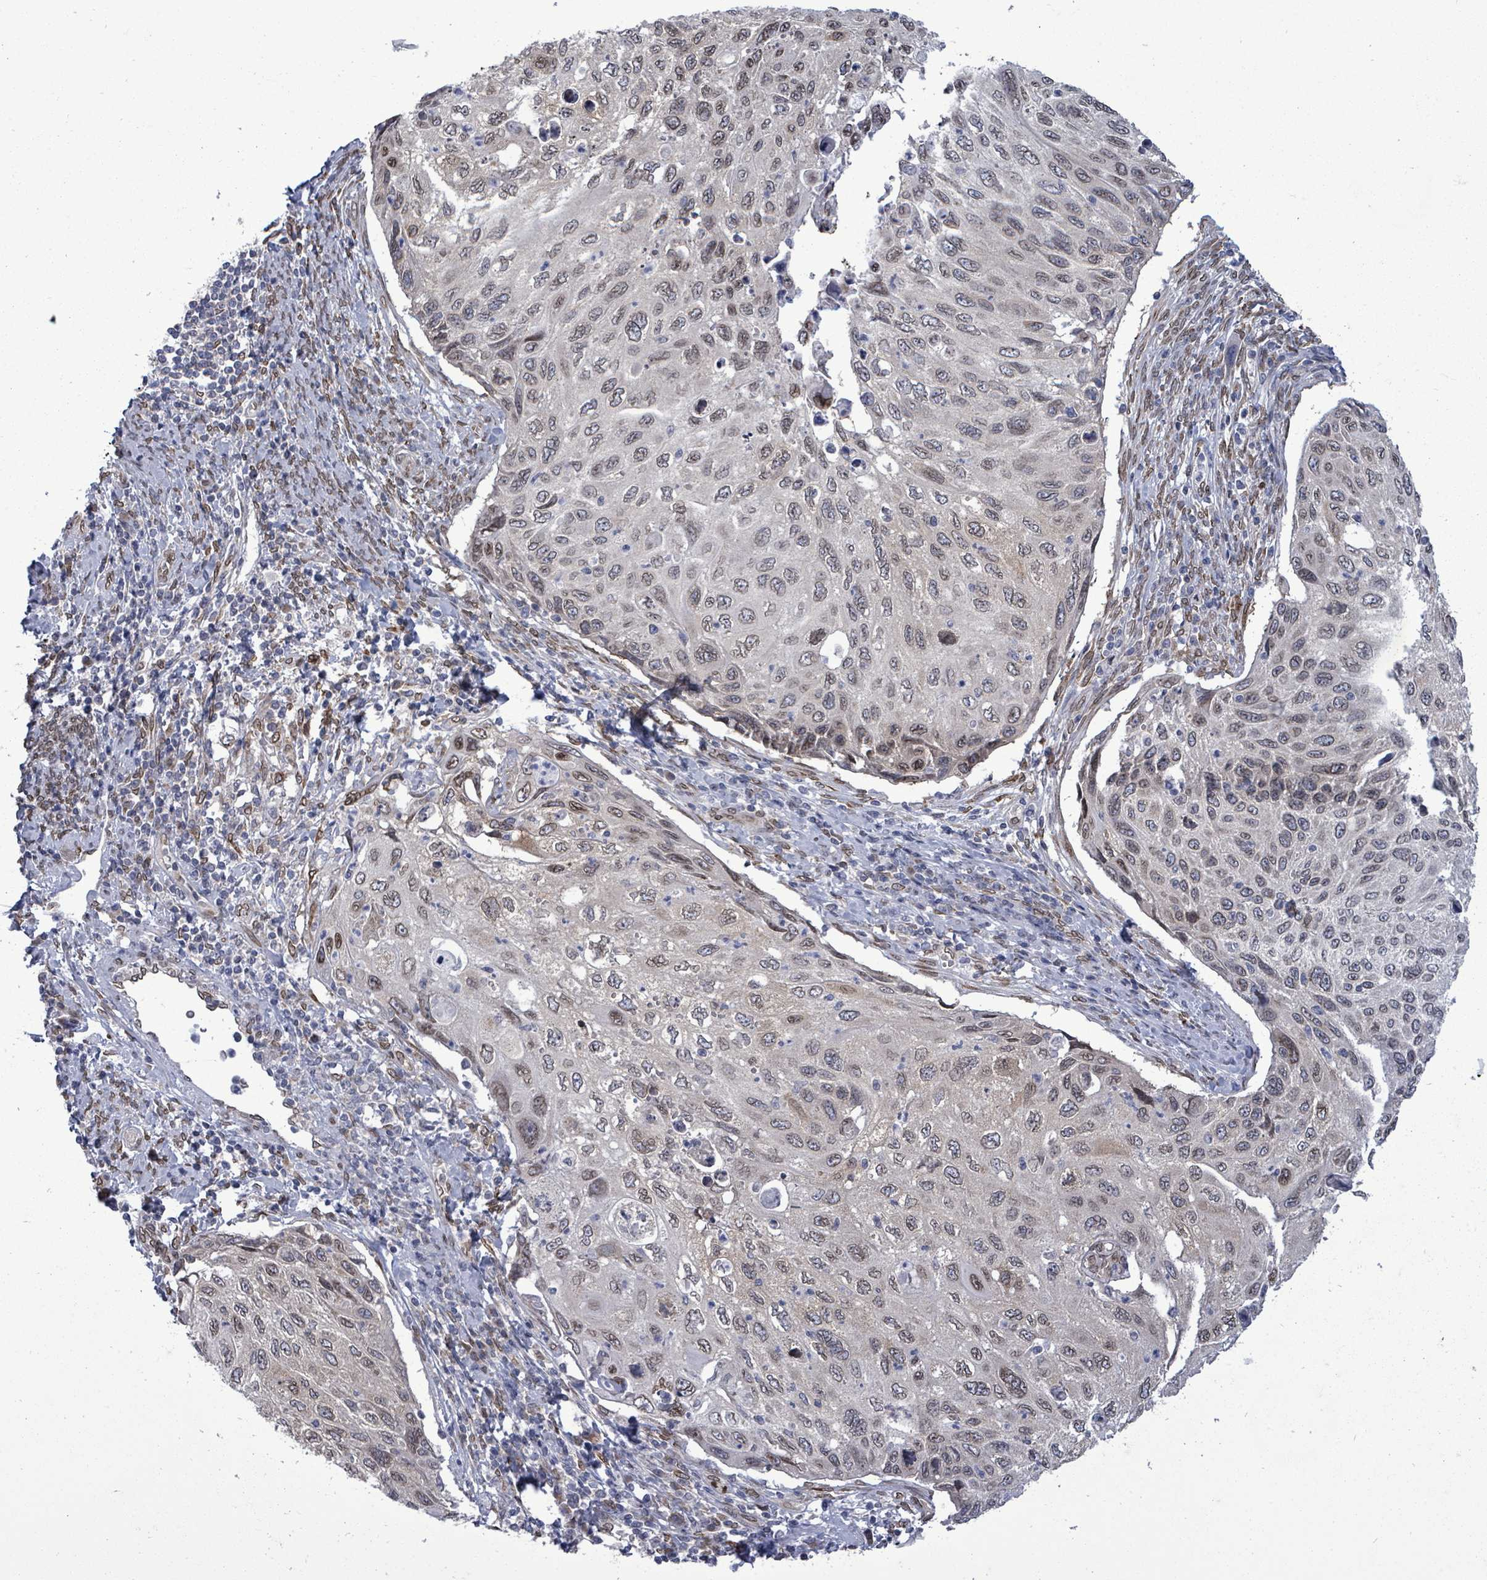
{"staining": {"intensity": "weak", "quantity": "25%-75%", "location": "cytoplasmic/membranous,nuclear"}, "tissue": "cervical cancer", "cell_type": "Tumor cells", "image_type": "cancer", "snomed": [{"axis": "morphology", "description": "Squamous cell carcinoma, NOS"}, {"axis": "topography", "description": "Cervix"}], "caption": "IHC (DAB) staining of cervical squamous cell carcinoma shows weak cytoplasmic/membranous and nuclear protein expression in about 25%-75% of tumor cells.", "gene": "ARFGAP1", "patient": {"sex": "female", "age": 70}}